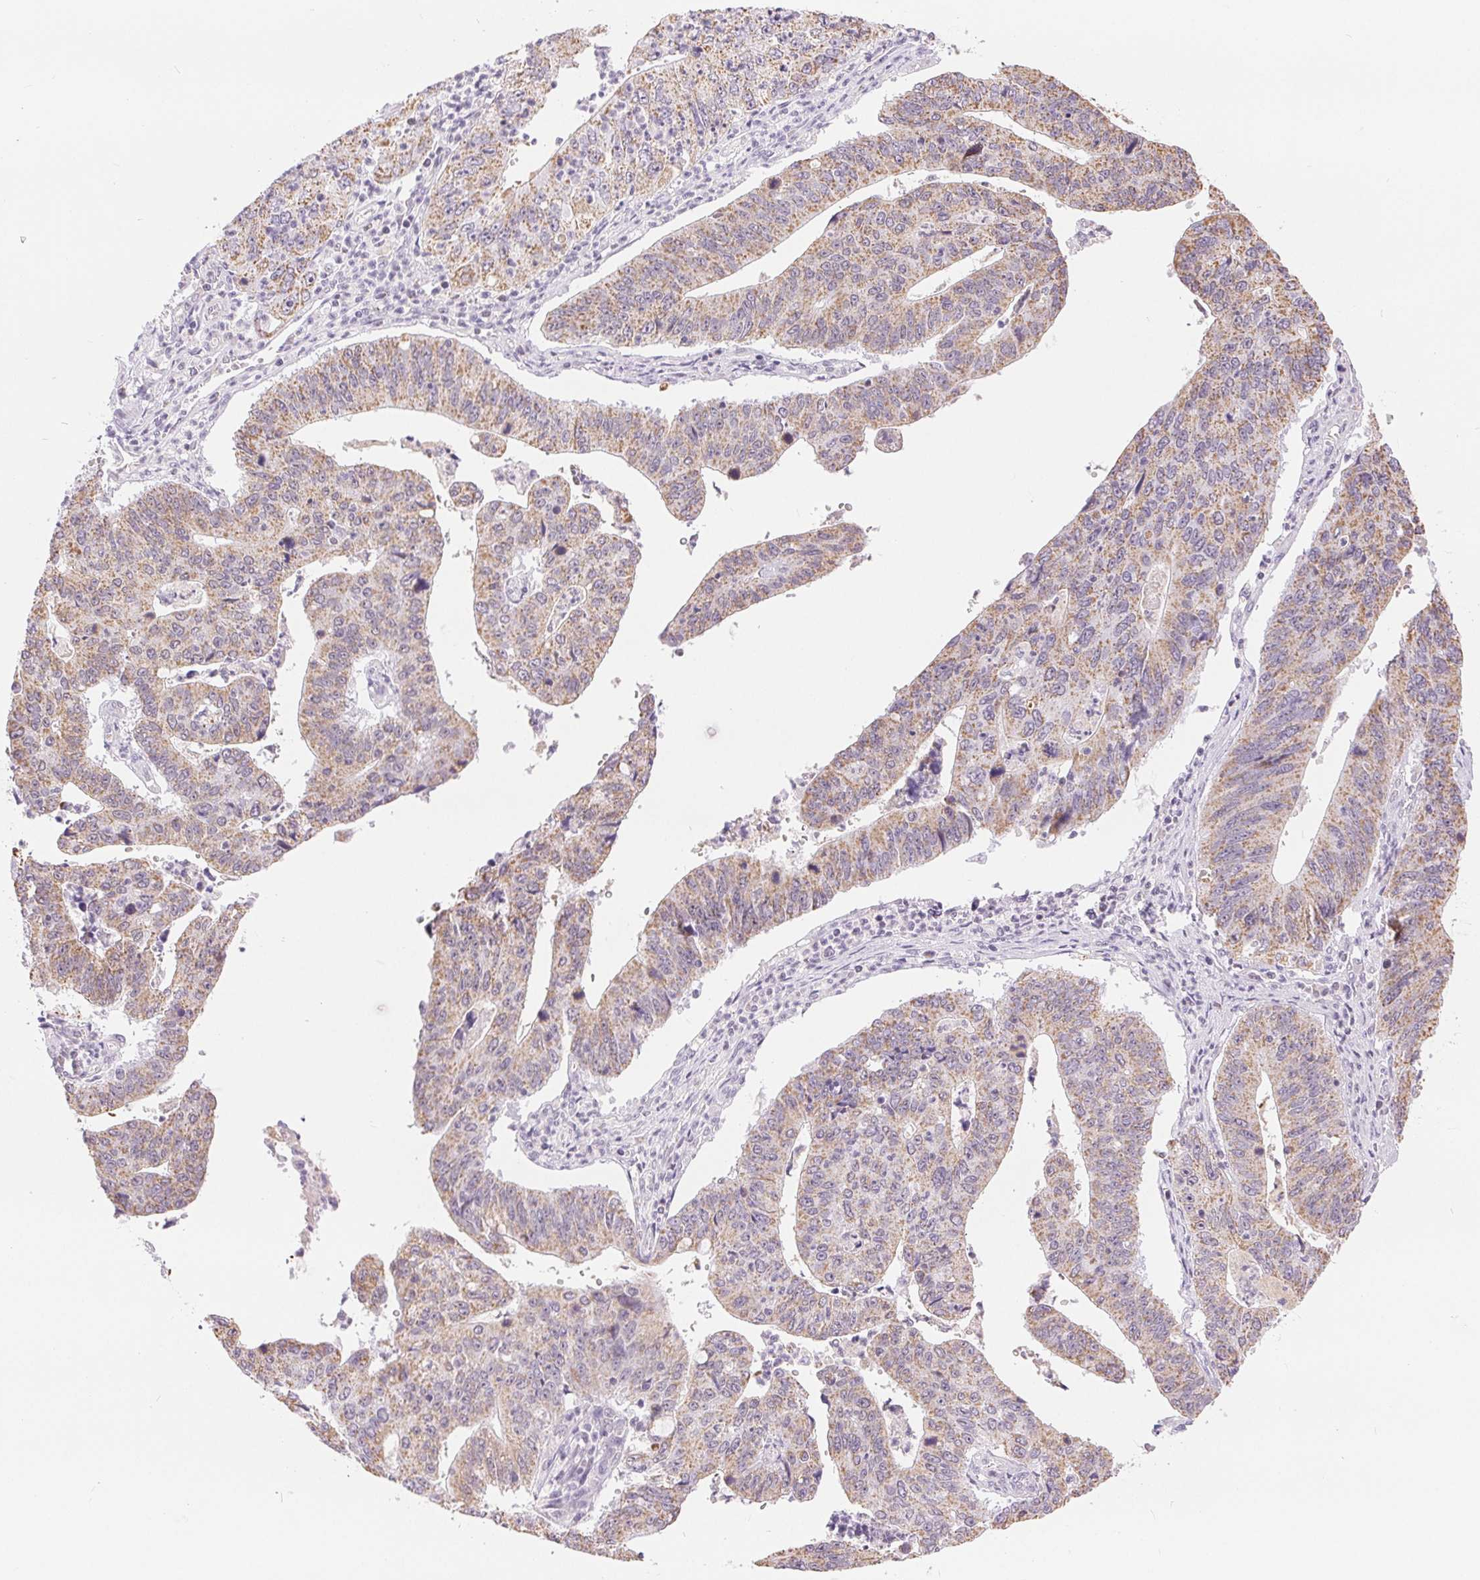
{"staining": {"intensity": "weak", "quantity": ">75%", "location": "cytoplasmic/membranous"}, "tissue": "stomach cancer", "cell_type": "Tumor cells", "image_type": "cancer", "snomed": [{"axis": "morphology", "description": "Adenocarcinoma, NOS"}, {"axis": "topography", "description": "Stomach"}], "caption": "Human stomach adenocarcinoma stained with a brown dye demonstrates weak cytoplasmic/membranous positive positivity in approximately >75% of tumor cells.", "gene": "POU2F2", "patient": {"sex": "male", "age": 59}}